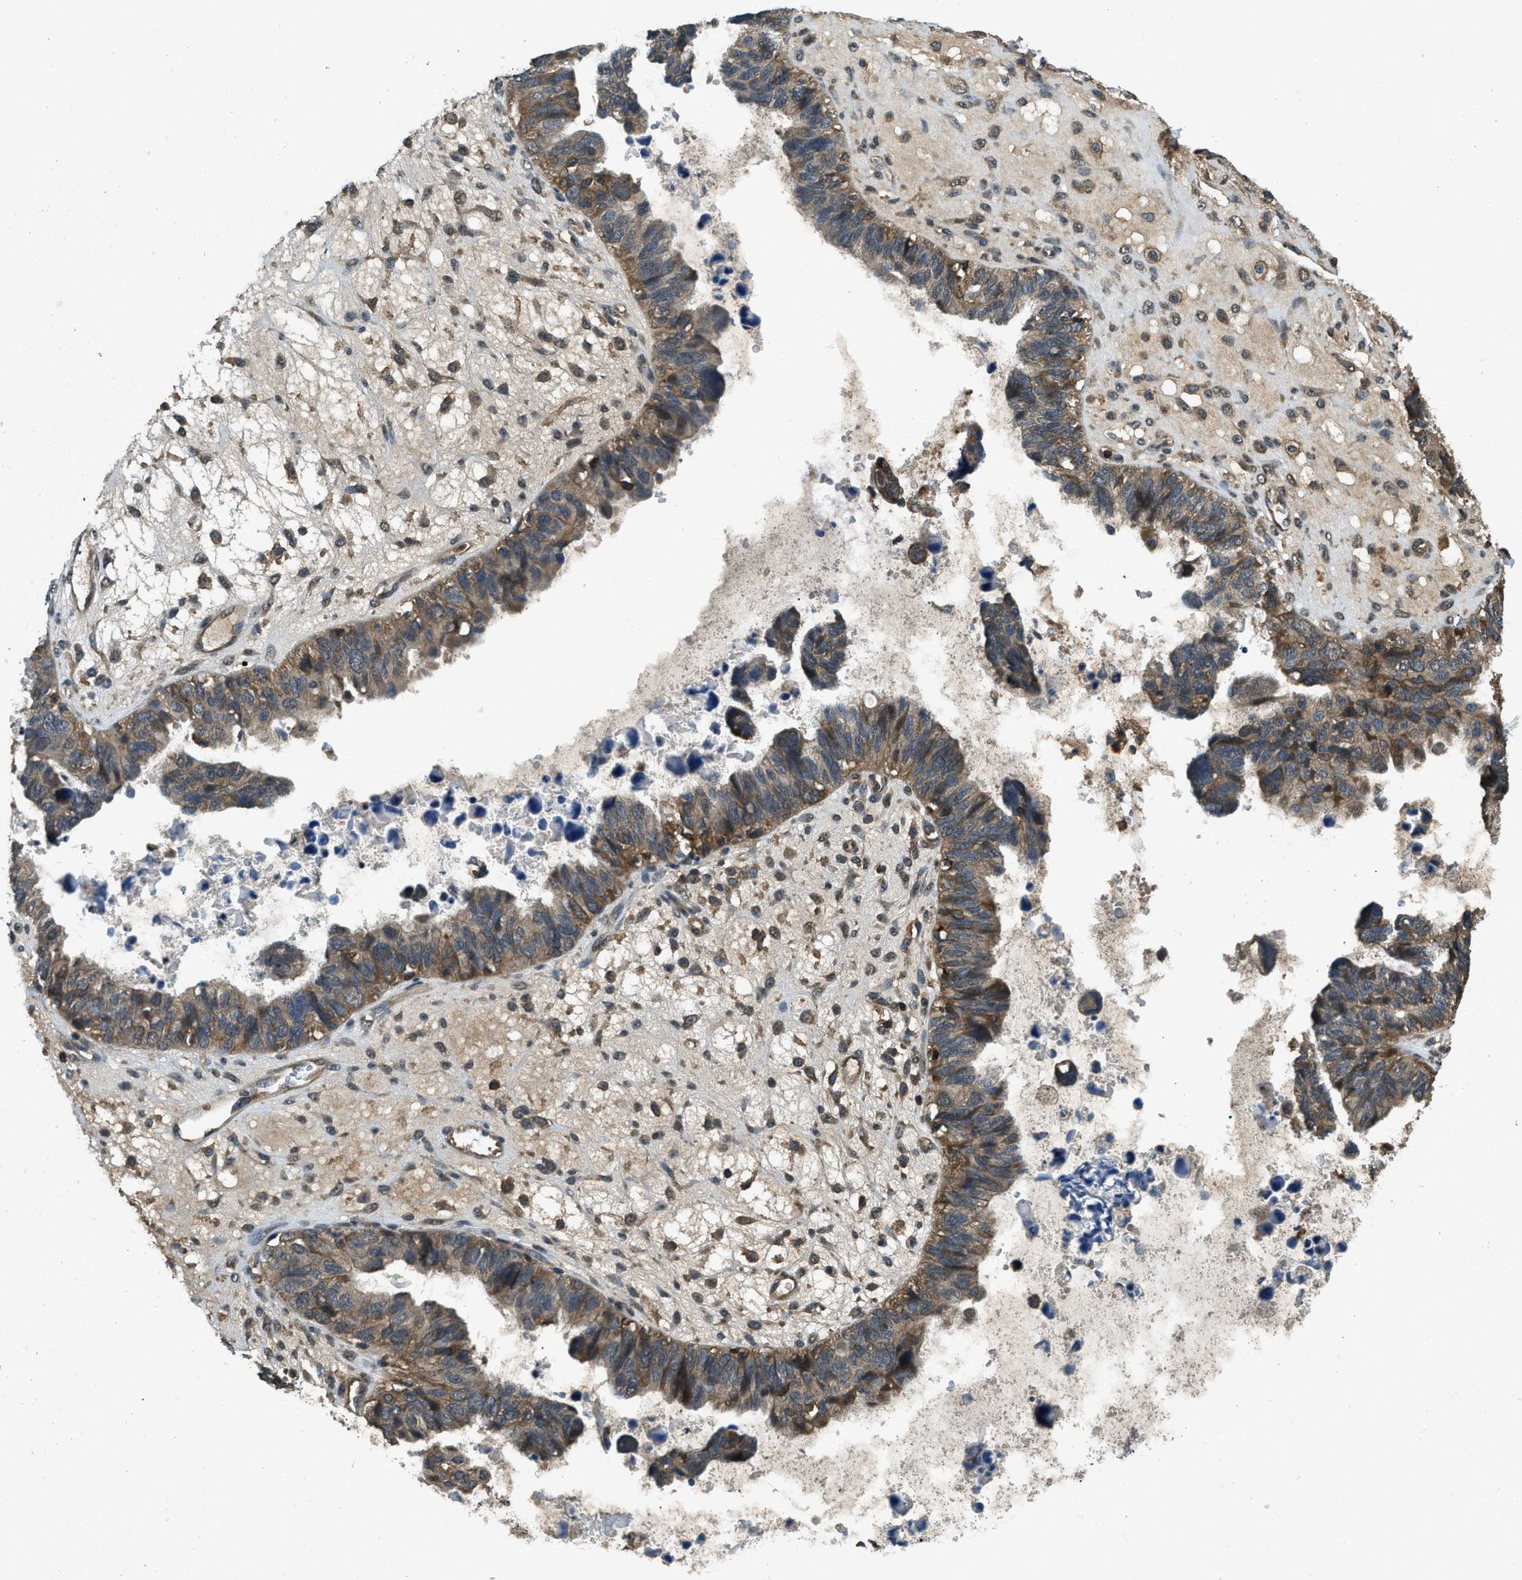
{"staining": {"intensity": "moderate", "quantity": ">75%", "location": "cytoplasmic/membranous"}, "tissue": "ovarian cancer", "cell_type": "Tumor cells", "image_type": "cancer", "snomed": [{"axis": "morphology", "description": "Cystadenocarcinoma, serous, NOS"}, {"axis": "topography", "description": "Ovary"}], "caption": "Ovarian serous cystadenocarcinoma stained for a protein (brown) displays moderate cytoplasmic/membranous positive expression in about >75% of tumor cells.", "gene": "ATP8B1", "patient": {"sex": "female", "age": 79}}